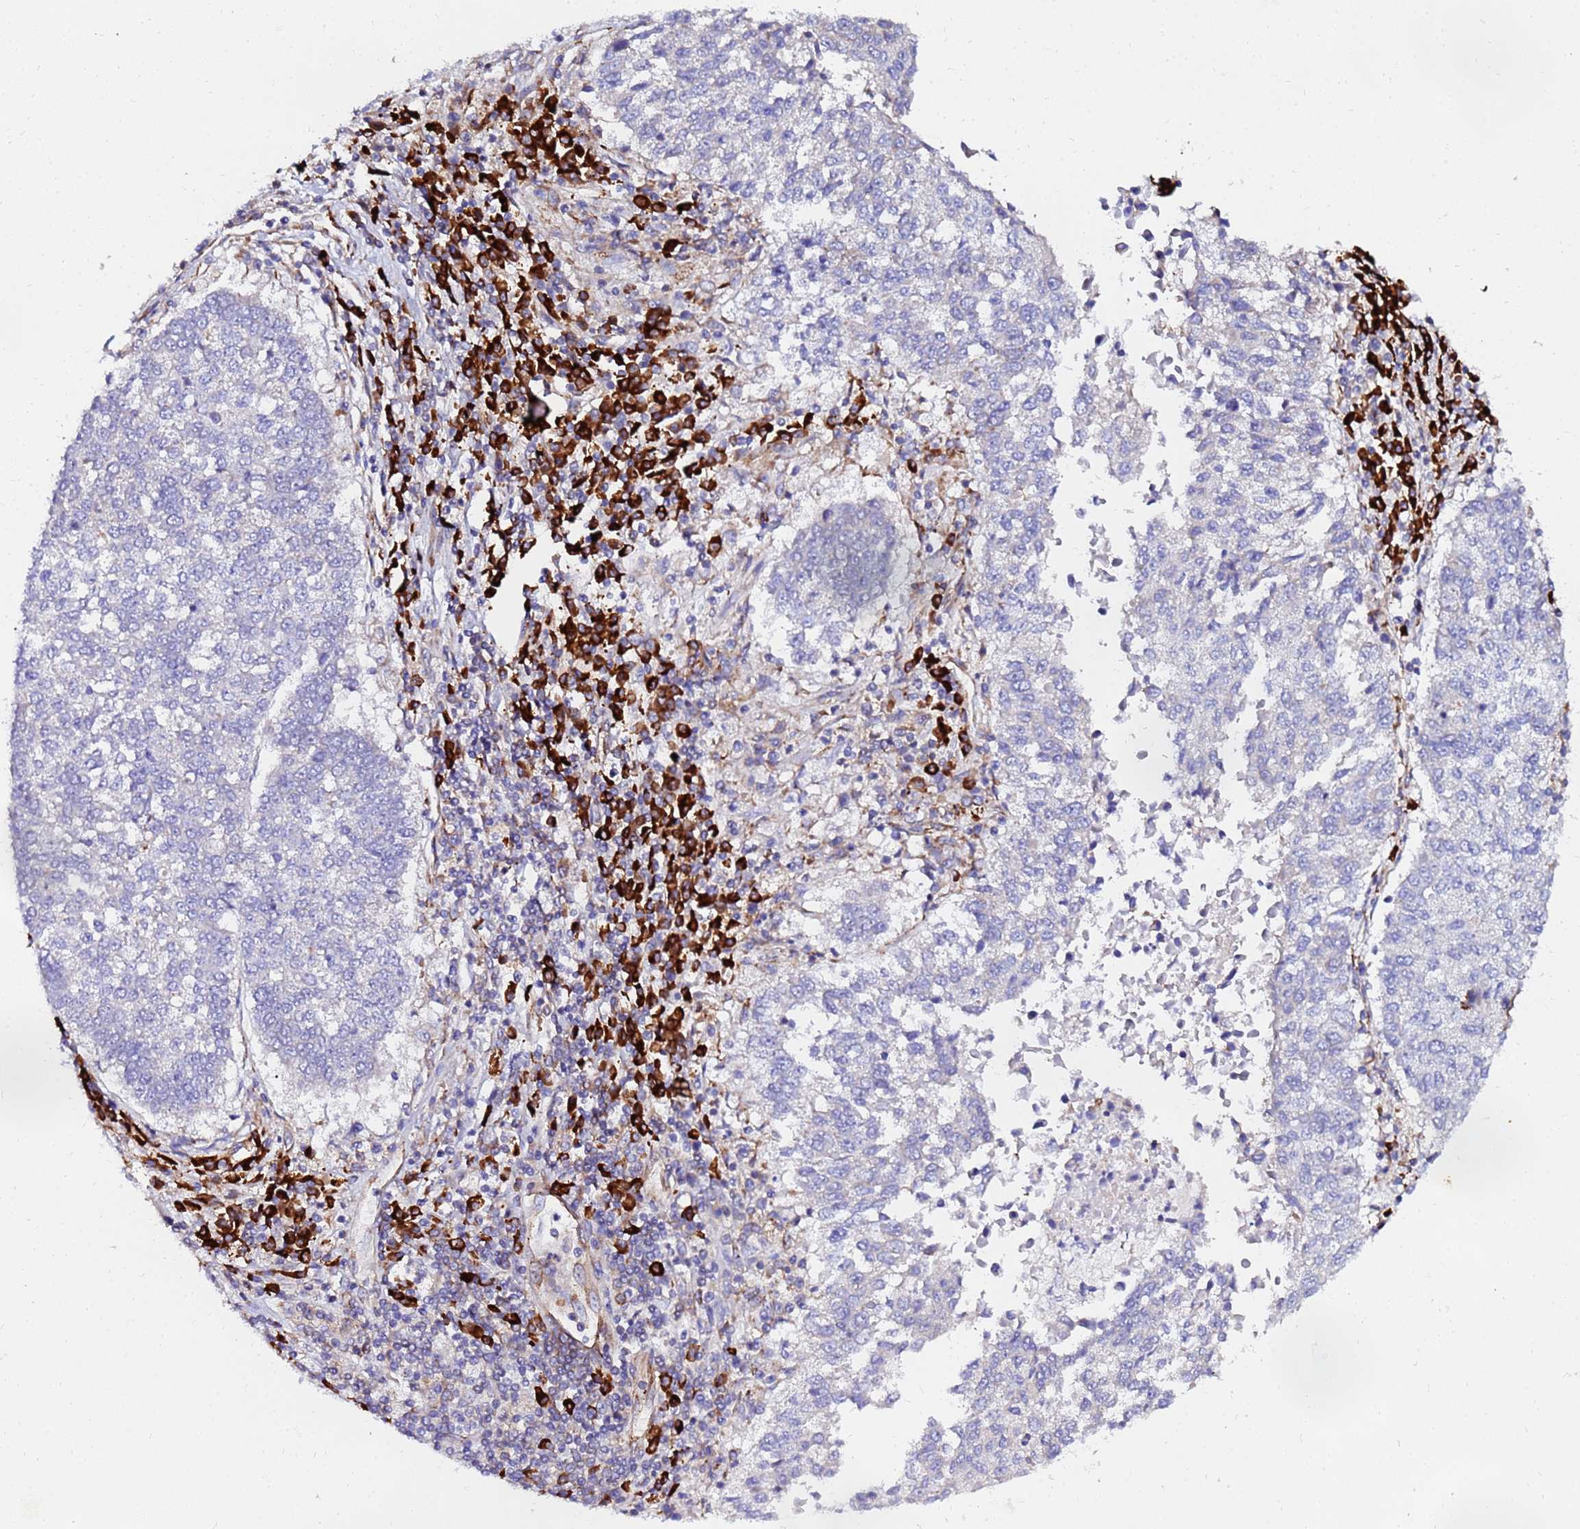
{"staining": {"intensity": "negative", "quantity": "none", "location": "none"}, "tissue": "lung cancer", "cell_type": "Tumor cells", "image_type": "cancer", "snomed": [{"axis": "morphology", "description": "Squamous cell carcinoma, NOS"}, {"axis": "topography", "description": "Lung"}], "caption": "The immunohistochemistry photomicrograph has no significant positivity in tumor cells of lung cancer tissue. (Stains: DAB (3,3'-diaminobenzidine) immunohistochemistry (IHC) with hematoxylin counter stain, Microscopy: brightfield microscopy at high magnification).", "gene": "POM121", "patient": {"sex": "male", "age": 73}}